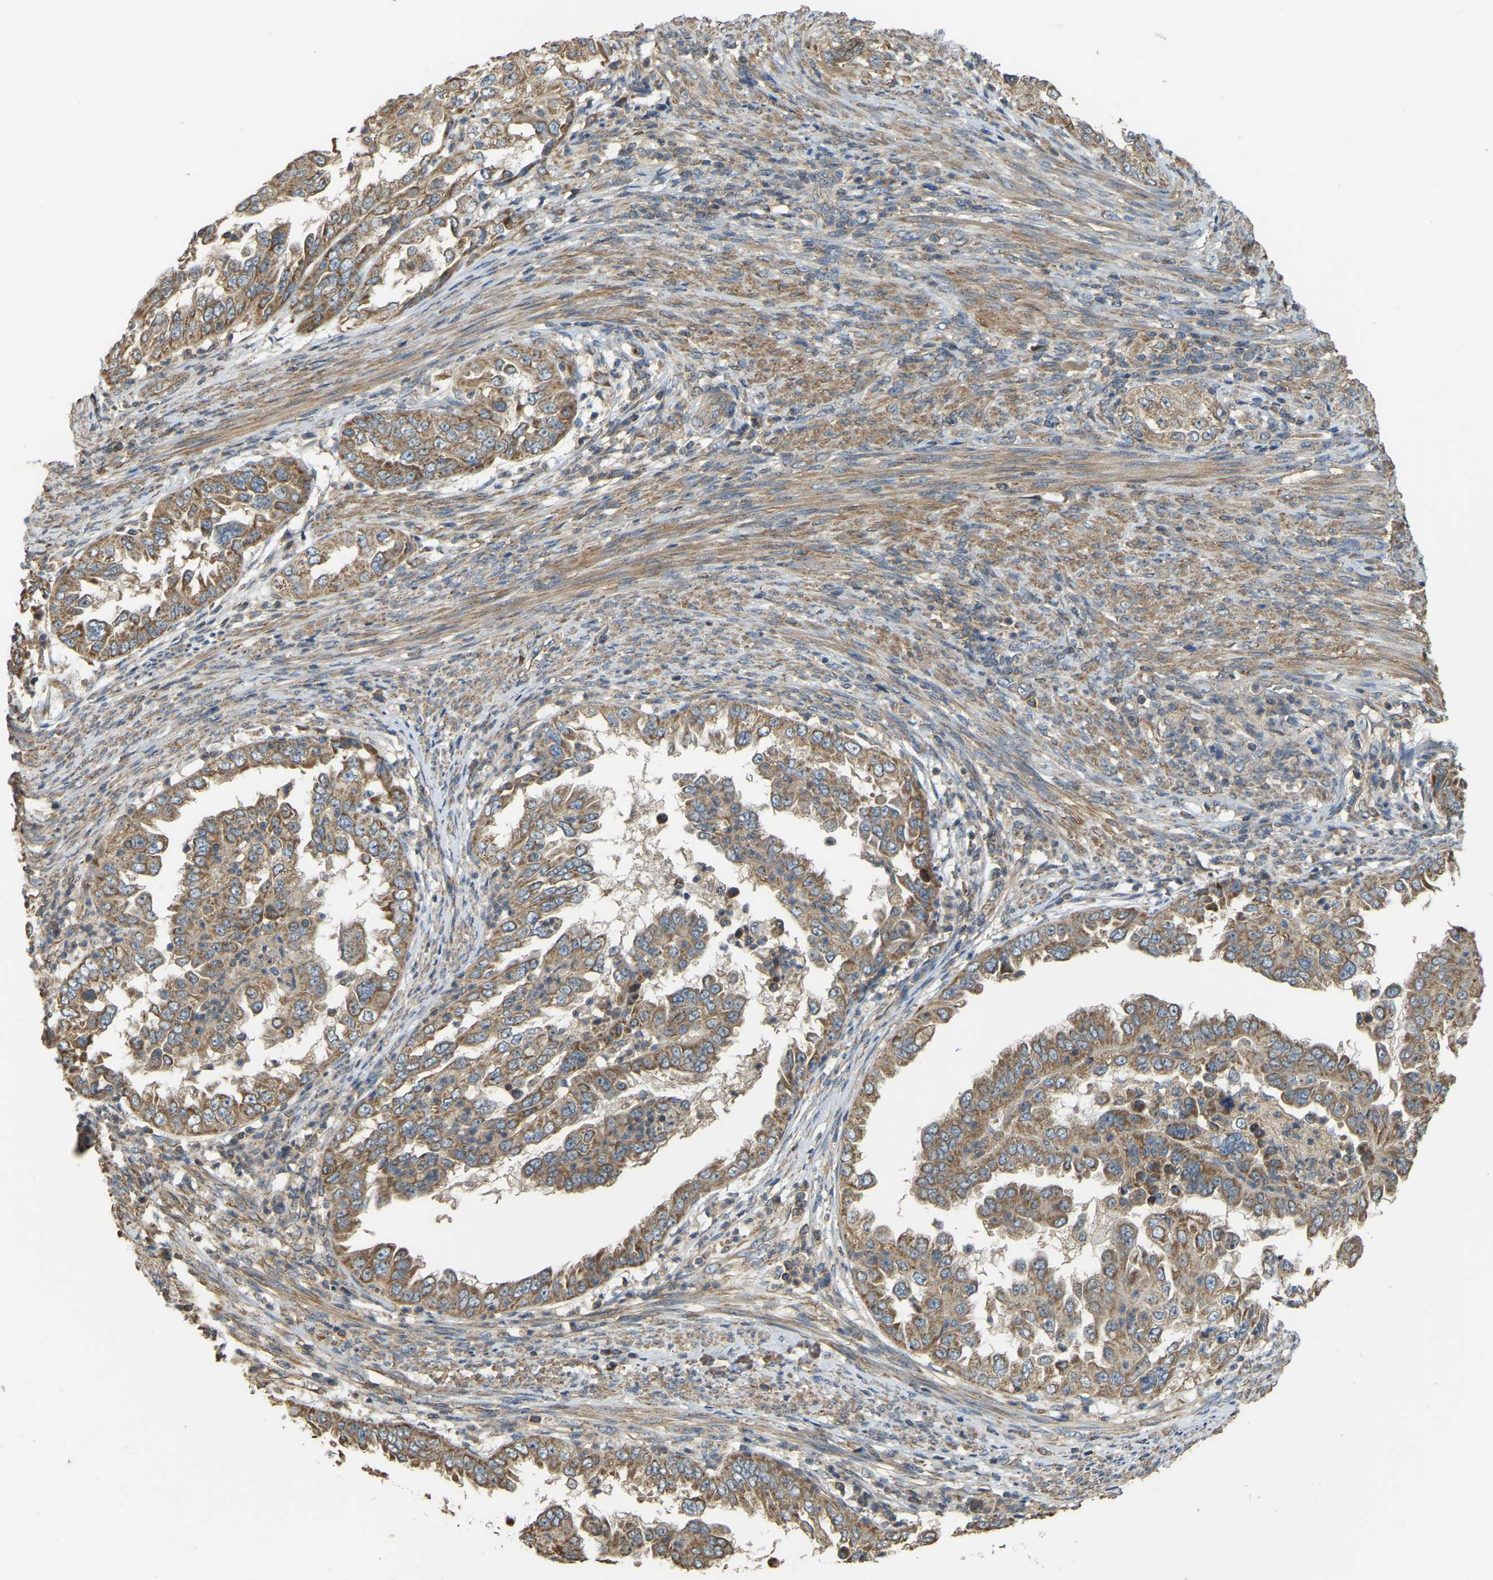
{"staining": {"intensity": "moderate", "quantity": ">75%", "location": "cytoplasmic/membranous"}, "tissue": "endometrial cancer", "cell_type": "Tumor cells", "image_type": "cancer", "snomed": [{"axis": "morphology", "description": "Adenocarcinoma, NOS"}, {"axis": "topography", "description": "Endometrium"}], "caption": "The histopathology image exhibits immunohistochemical staining of adenocarcinoma (endometrial). There is moderate cytoplasmic/membranous positivity is seen in about >75% of tumor cells. The protein is shown in brown color, while the nuclei are stained blue.", "gene": "GNG2", "patient": {"sex": "female", "age": 85}}